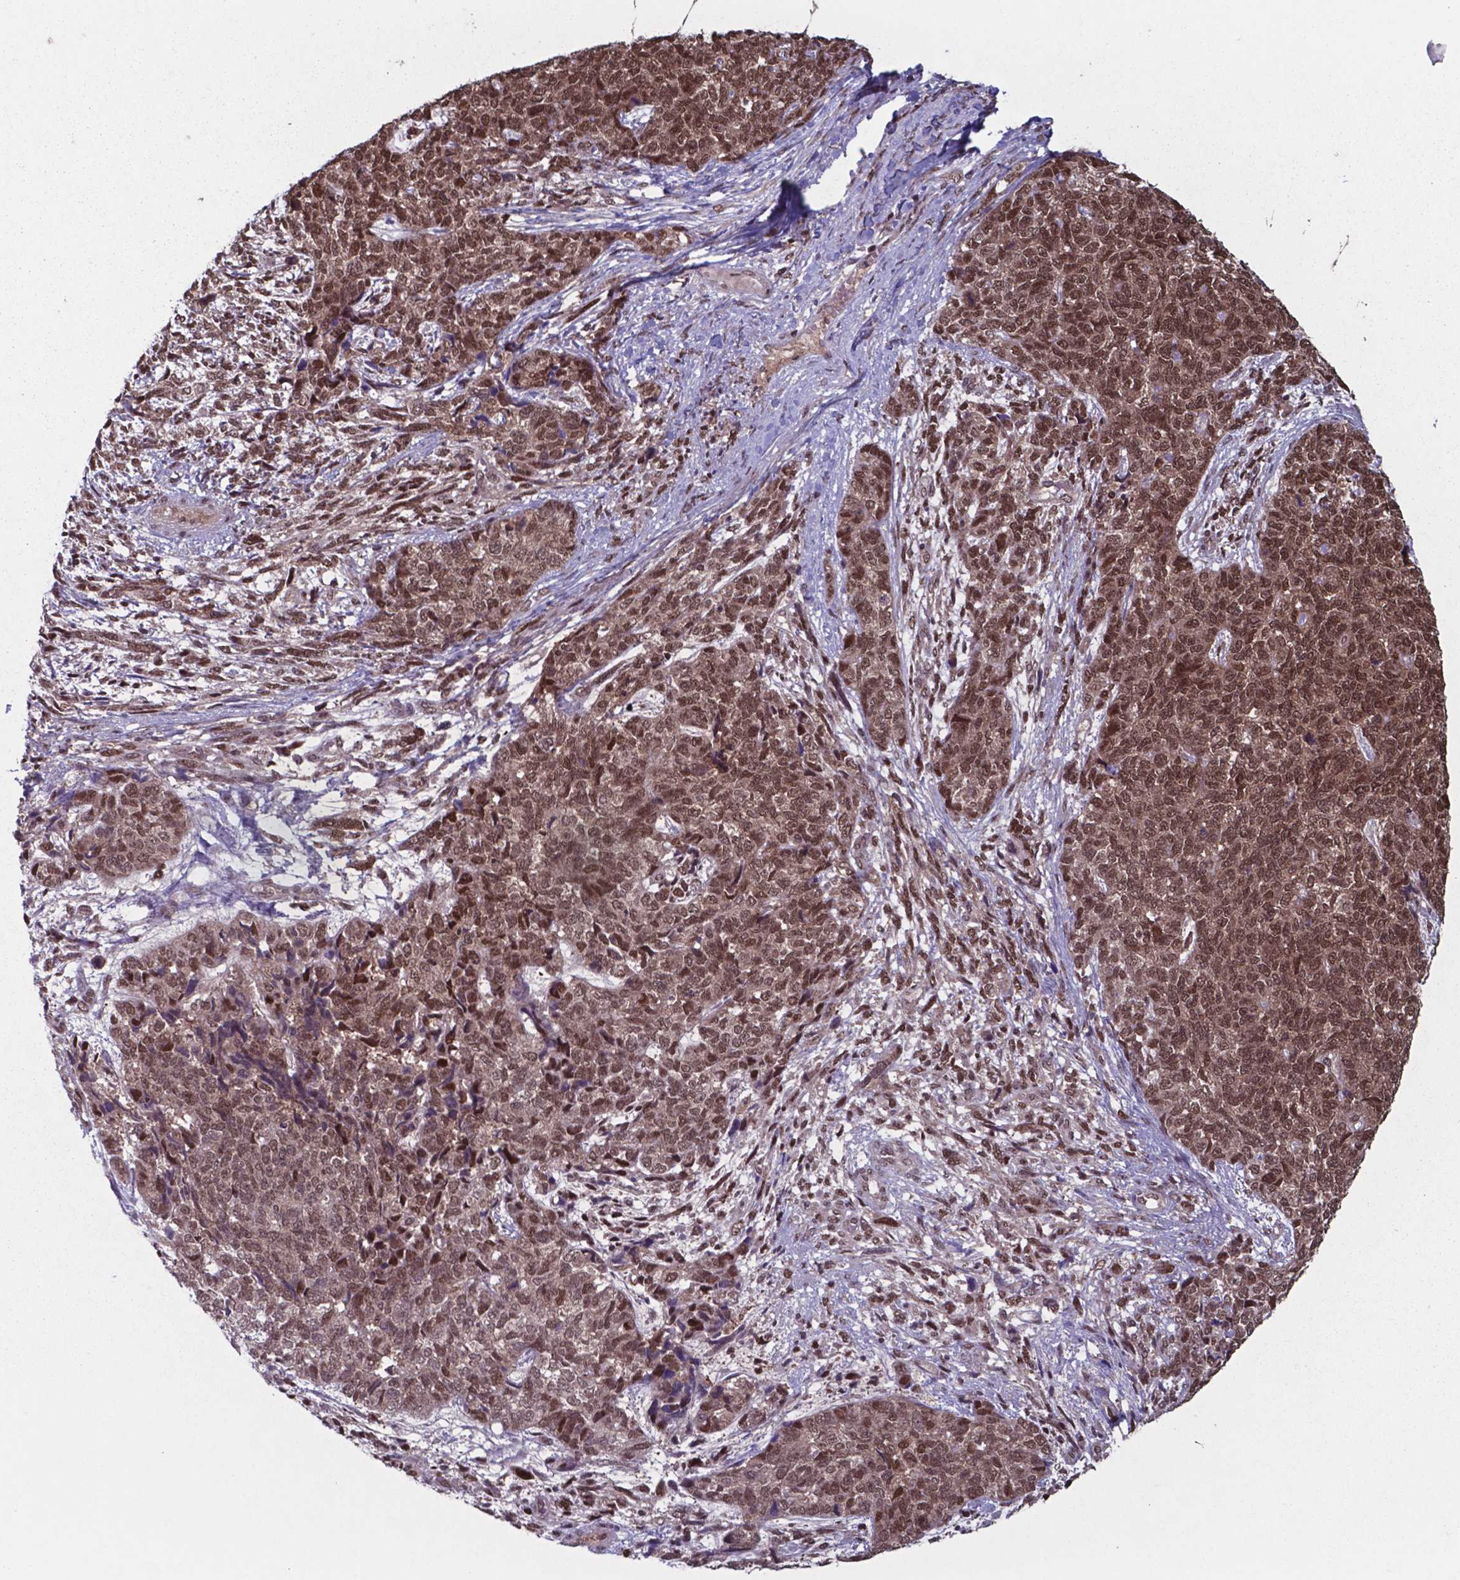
{"staining": {"intensity": "strong", "quantity": ">75%", "location": "nuclear"}, "tissue": "cervical cancer", "cell_type": "Tumor cells", "image_type": "cancer", "snomed": [{"axis": "morphology", "description": "Squamous cell carcinoma, NOS"}, {"axis": "topography", "description": "Cervix"}], "caption": "DAB immunohistochemical staining of cervical cancer (squamous cell carcinoma) demonstrates strong nuclear protein expression in approximately >75% of tumor cells. (DAB IHC with brightfield microscopy, high magnification).", "gene": "UBA1", "patient": {"sex": "female", "age": 63}}